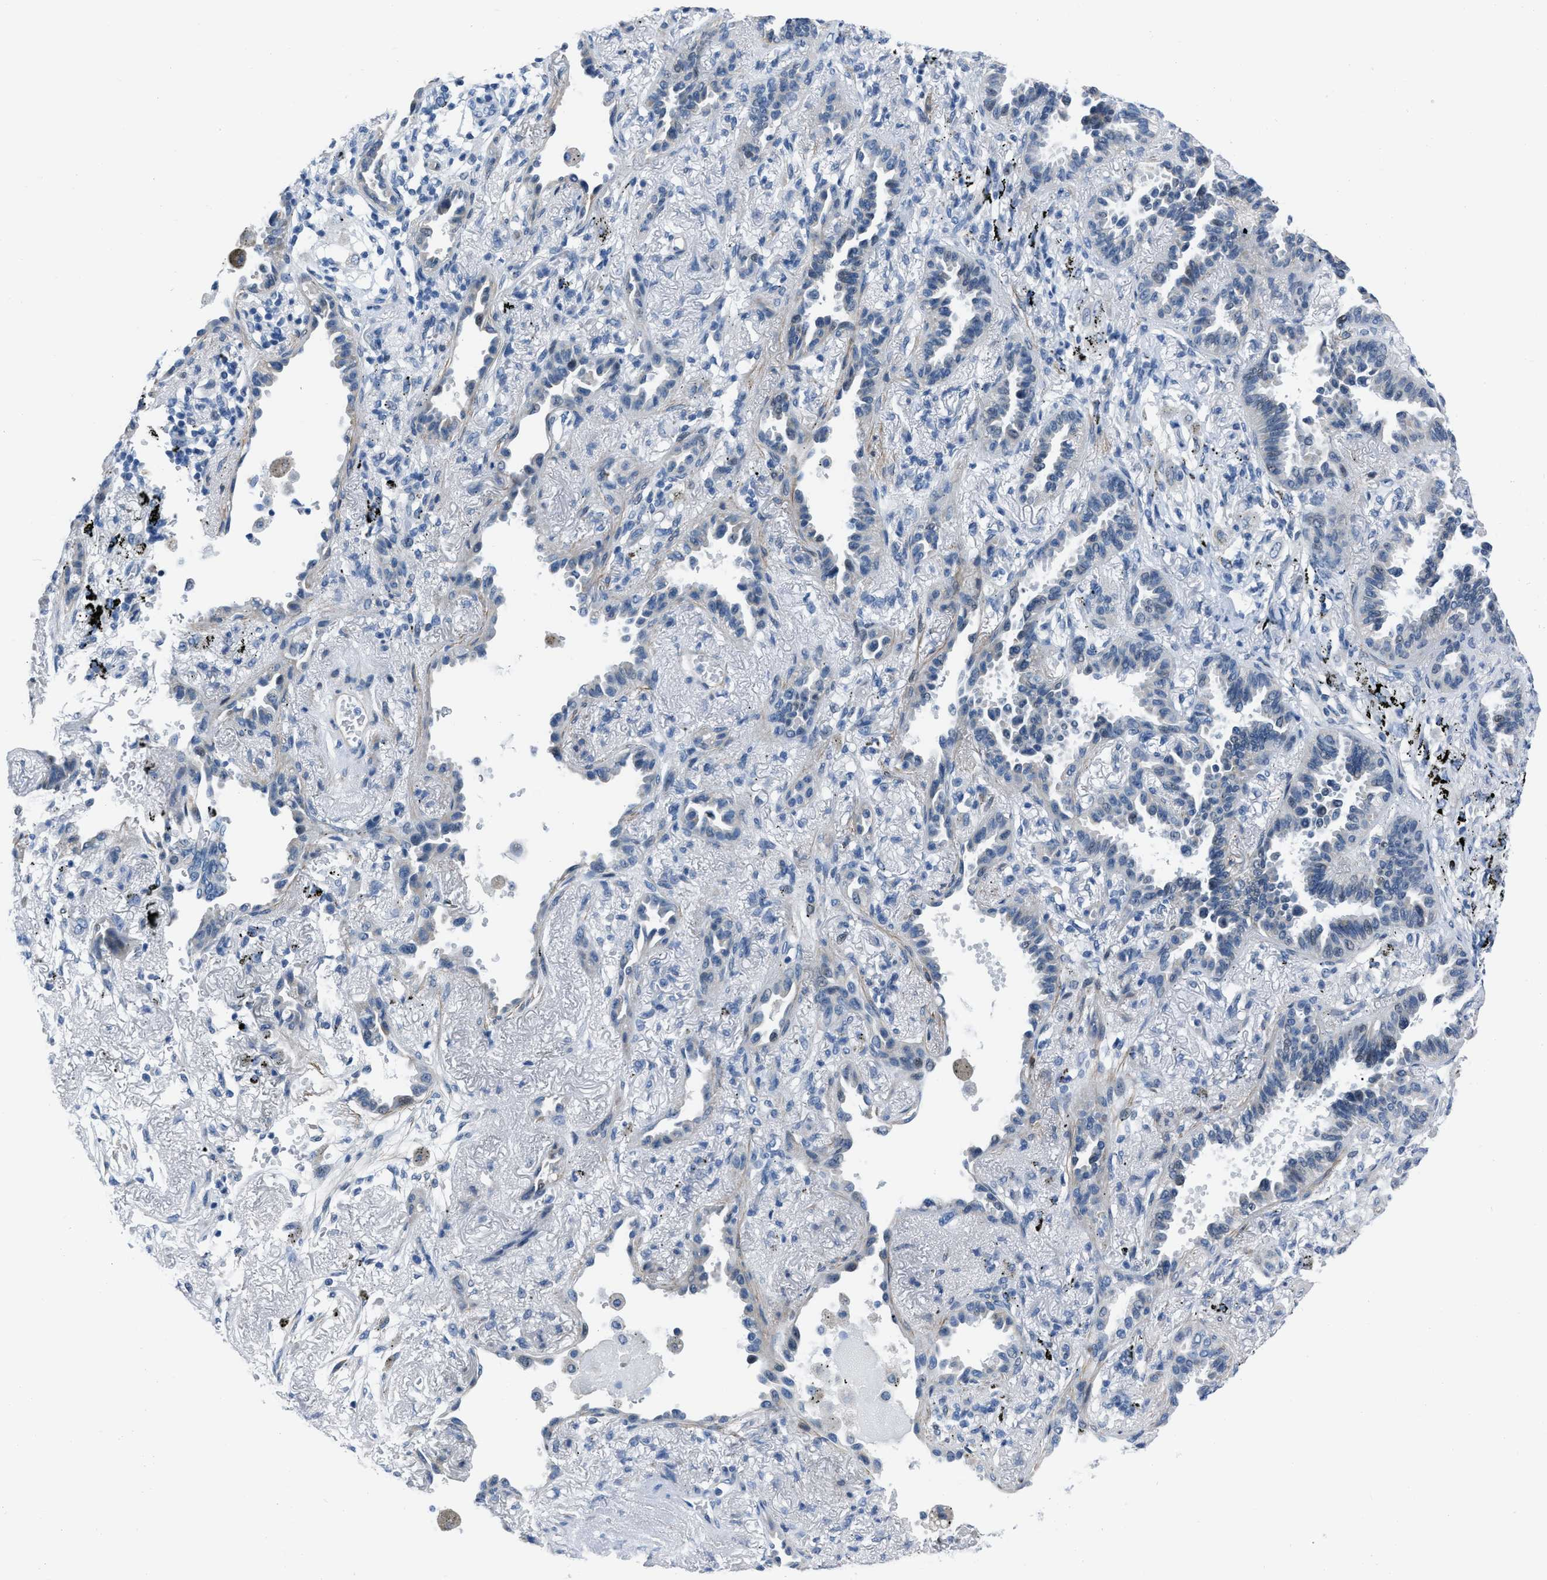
{"staining": {"intensity": "negative", "quantity": "none", "location": "none"}, "tissue": "lung cancer", "cell_type": "Tumor cells", "image_type": "cancer", "snomed": [{"axis": "morphology", "description": "Adenocarcinoma, NOS"}, {"axis": "topography", "description": "Lung"}], "caption": "The photomicrograph shows no significant expression in tumor cells of lung cancer.", "gene": "SPATC1L", "patient": {"sex": "male", "age": 59}}